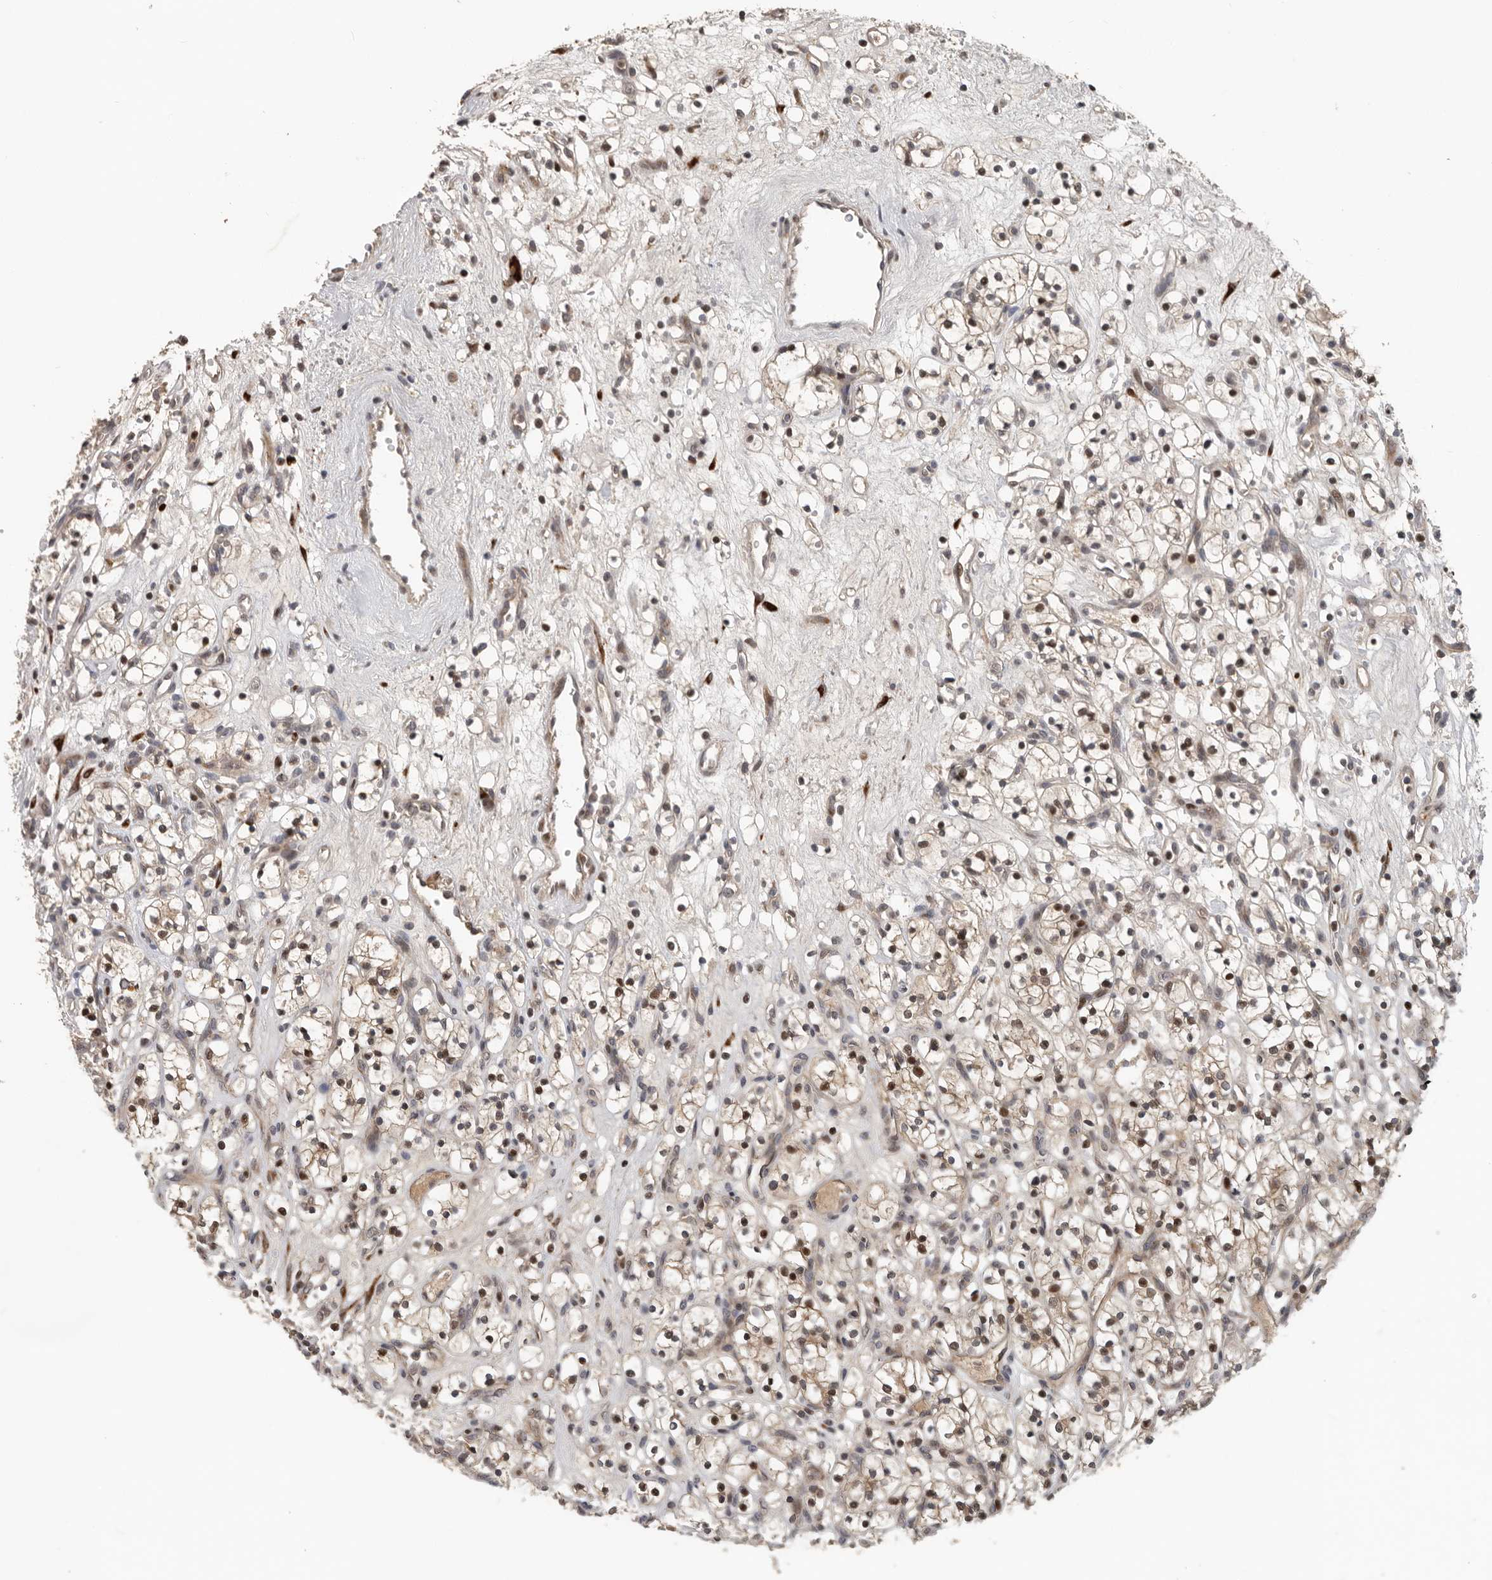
{"staining": {"intensity": "moderate", "quantity": ">75%", "location": "cytoplasmic/membranous,nuclear"}, "tissue": "renal cancer", "cell_type": "Tumor cells", "image_type": "cancer", "snomed": [{"axis": "morphology", "description": "Adenocarcinoma, NOS"}, {"axis": "topography", "description": "Kidney"}], "caption": "Adenocarcinoma (renal) stained with DAB (3,3'-diaminobenzidine) immunohistochemistry demonstrates medium levels of moderate cytoplasmic/membranous and nuclear positivity in approximately >75% of tumor cells.", "gene": "HENMT1", "patient": {"sex": "female", "age": 57}}